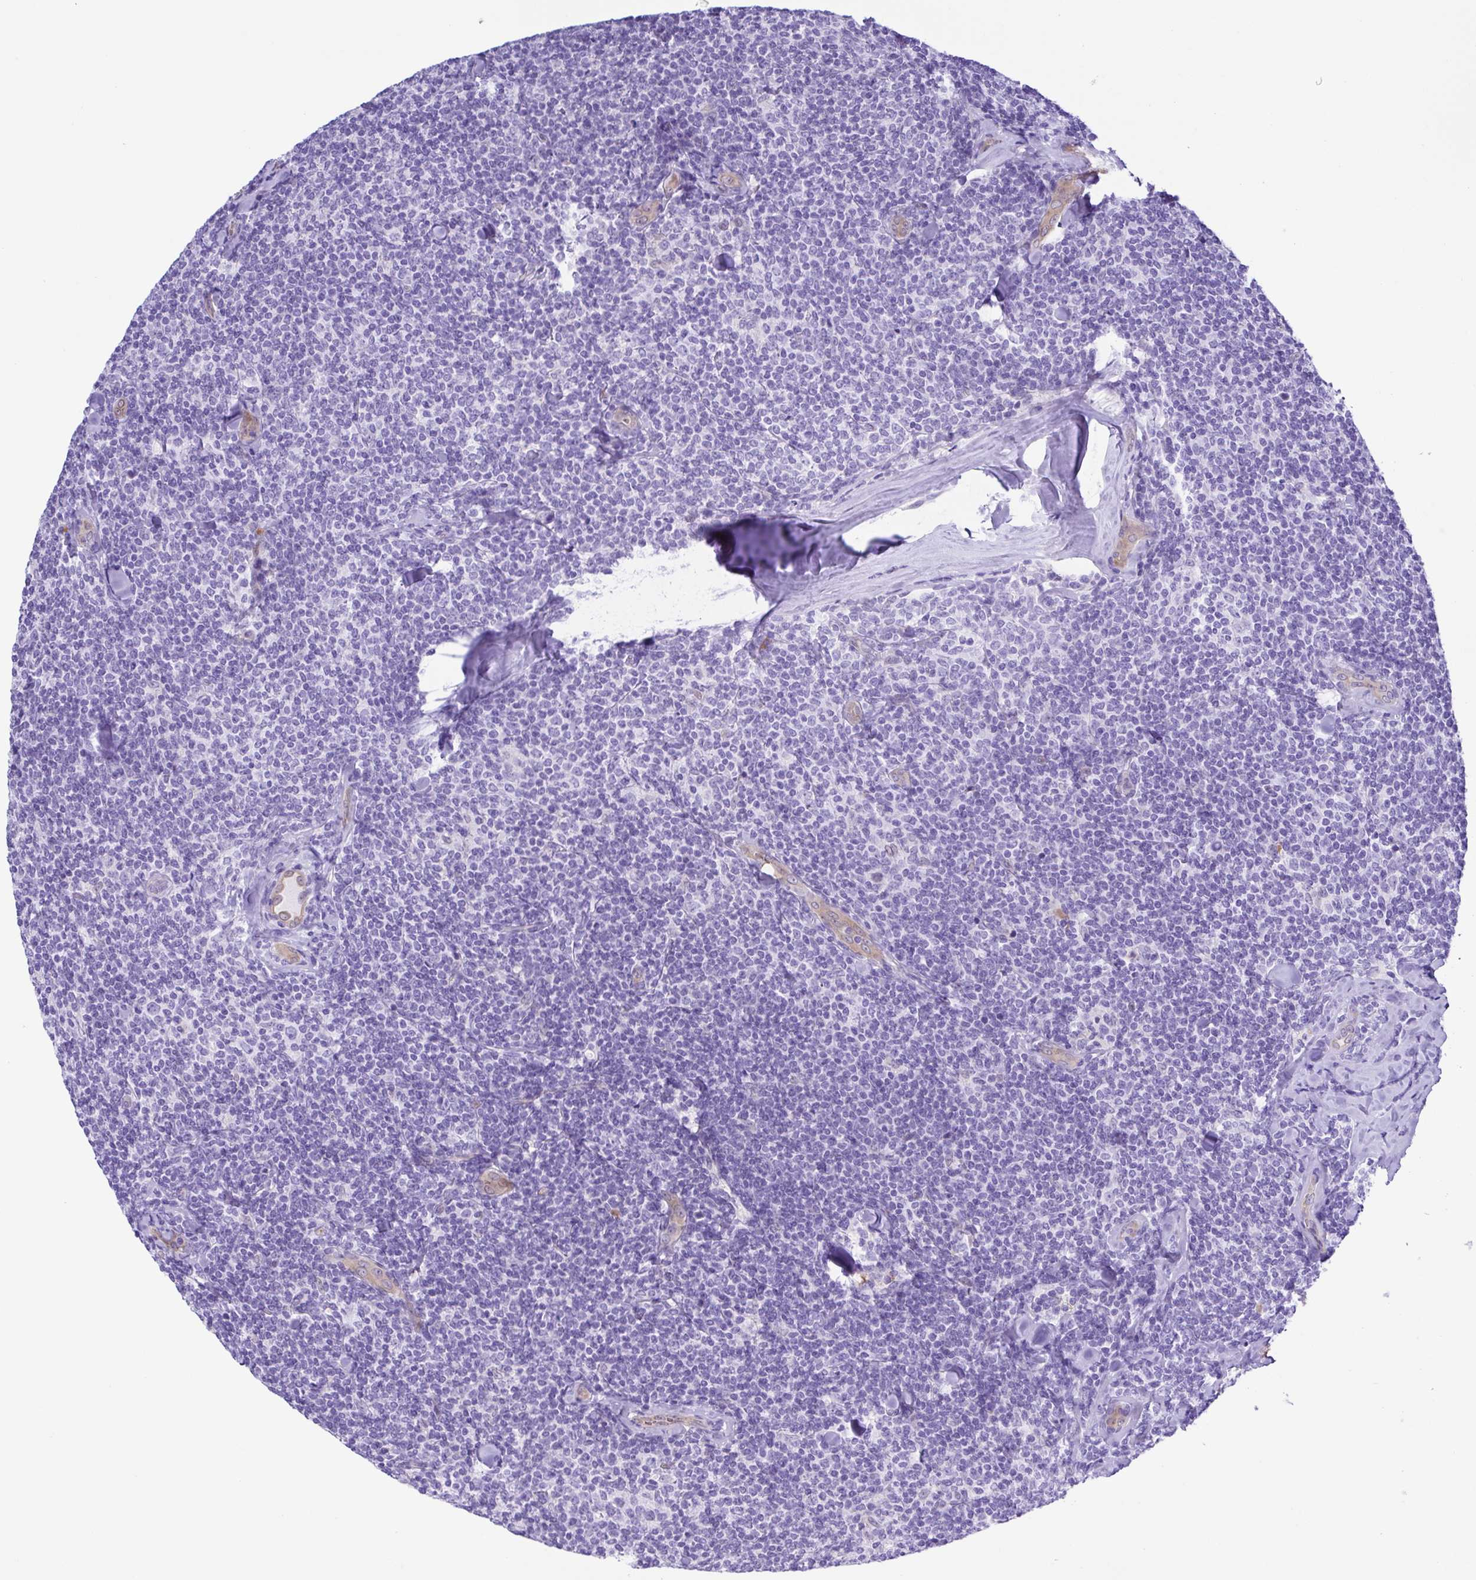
{"staining": {"intensity": "negative", "quantity": "none", "location": "none"}, "tissue": "lymphoma", "cell_type": "Tumor cells", "image_type": "cancer", "snomed": [{"axis": "morphology", "description": "Malignant lymphoma, non-Hodgkin's type, Low grade"}, {"axis": "topography", "description": "Lymph node"}], "caption": "Immunohistochemistry of human malignant lymphoma, non-Hodgkin's type (low-grade) shows no expression in tumor cells.", "gene": "GPR17", "patient": {"sex": "female", "age": 56}}